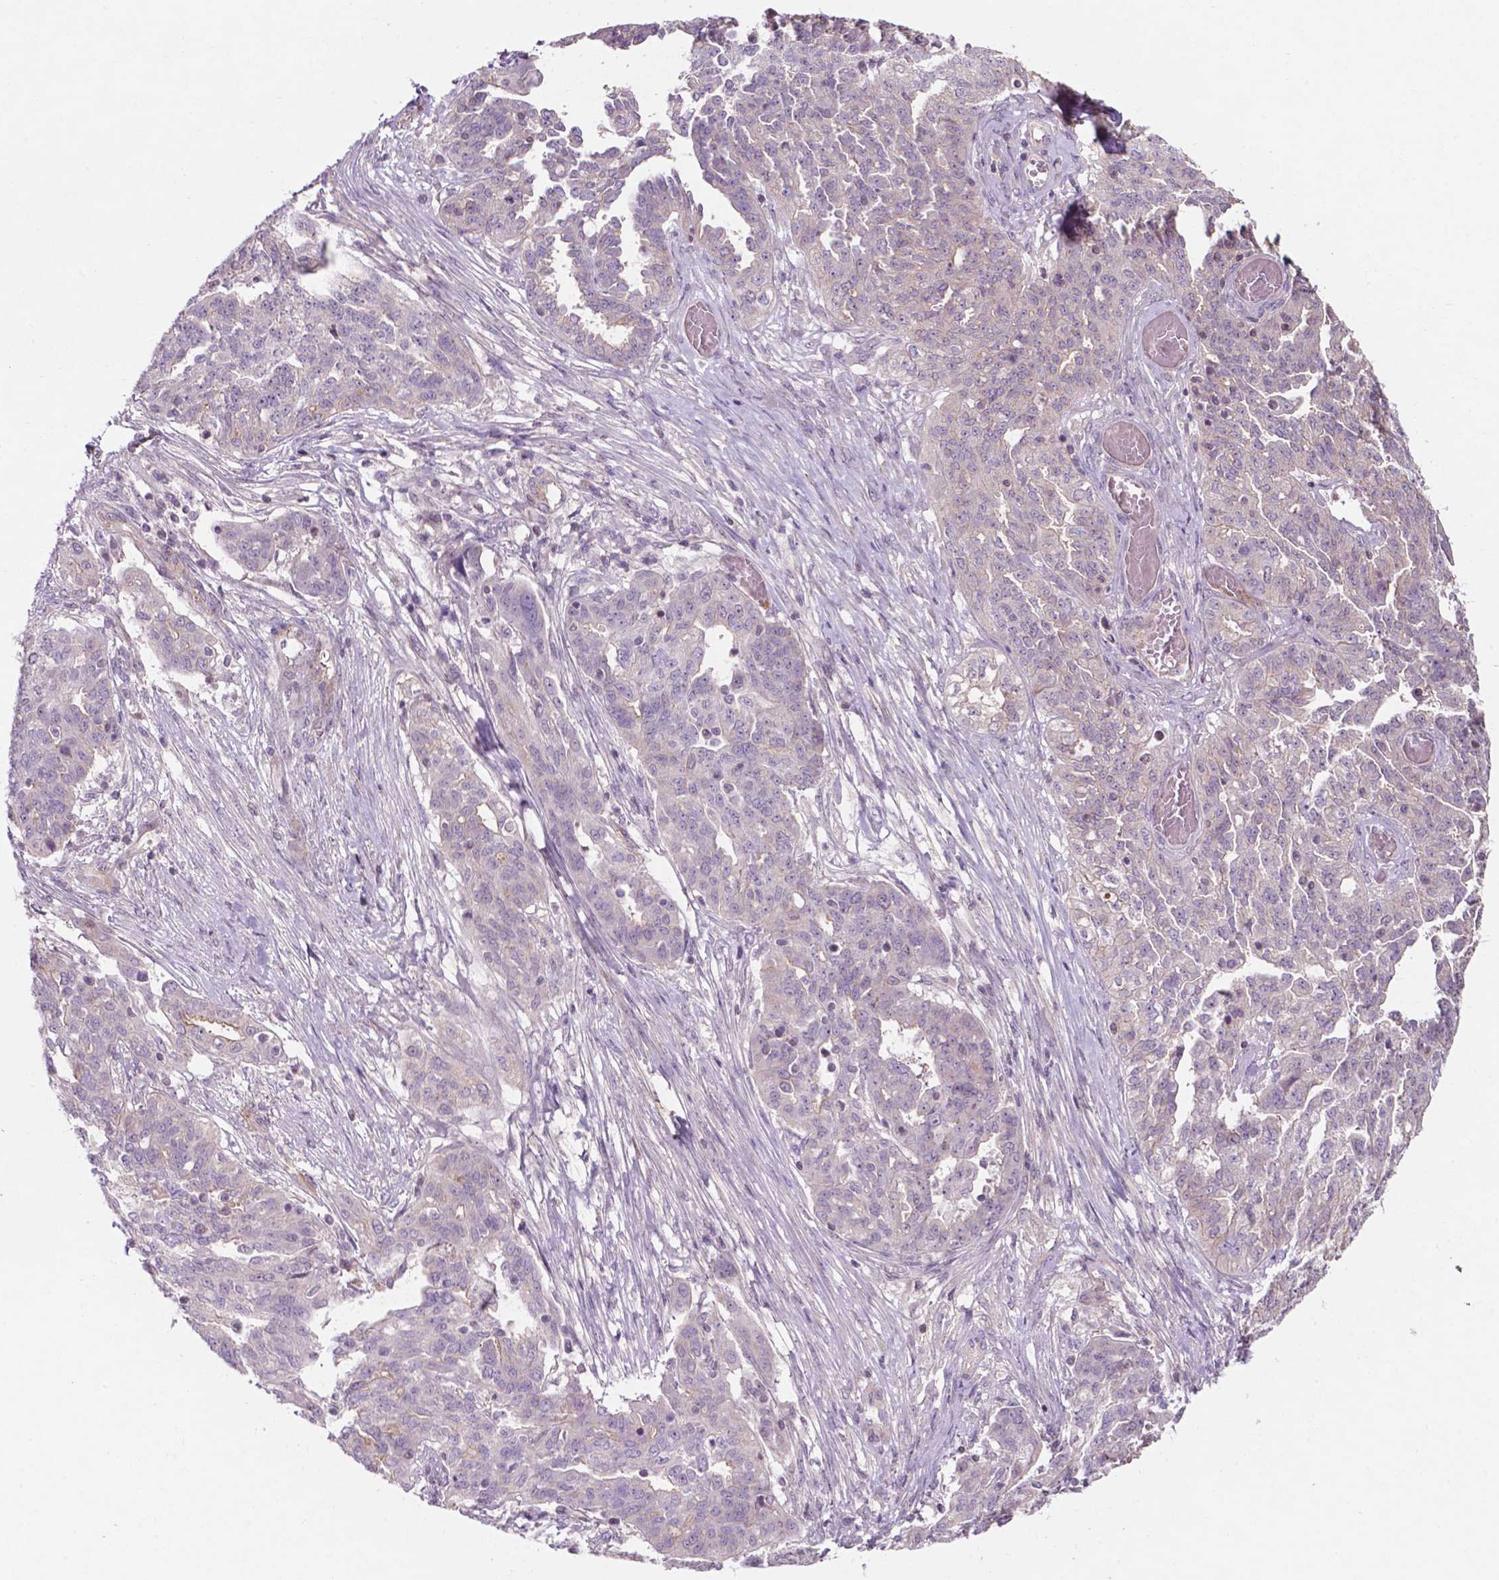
{"staining": {"intensity": "negative", "quantity": "none", "location": "none"}, "tissue": "ovarian cancer", "cell_type": "Tumor cells", "image_type": "cancer", "snomed": [{"axis": "morphology", "description": "Cystadenocarcinoma, serous, NOS"}, {"axis": "topography", "description": "Ovary"}], "caption": "DAB (3,3'-diaminobenzidine) immunohistochemical staining of ovarian cancer shows no significant expression in tumor cells. (Brightfield microscopy of DAB immunohistochemistry at high magnification).", "gene": "ARL5C", "patient": {"sex": "female", "age": 67}}